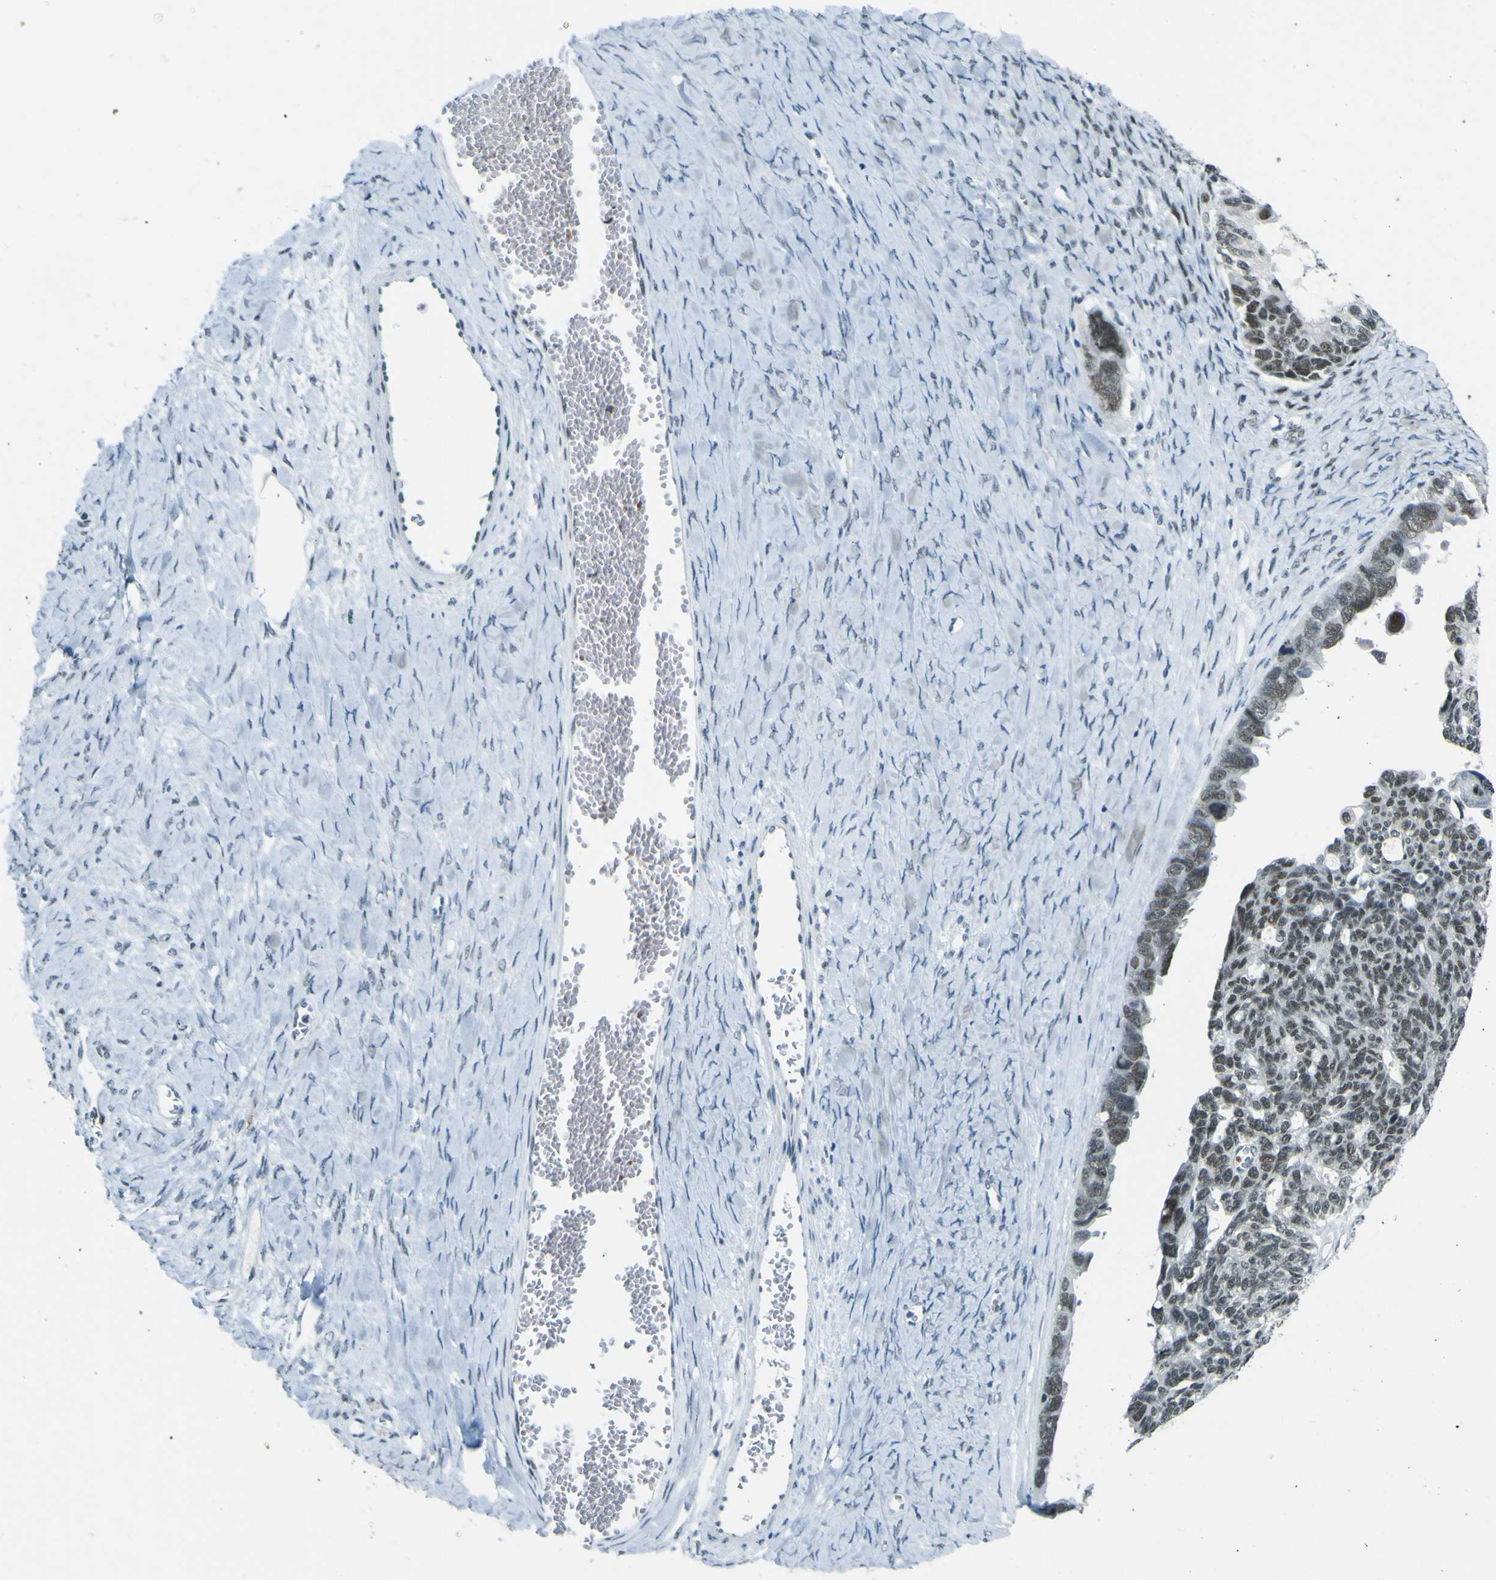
{"staining": {"intensity": "weak", "quantity": "<25%", "location": "nuclear"}, "tissue": "ovarian cancer", "cell_type": "Tumor cells", "image_type": "cancer", "snomed": [{"axis": "morphology", "description": "Cystadenocarcinoma, serous, NOS"}, {"axis": "topography", "description": "Ovary"}], "caption": "The histopathology image displays no significant expression in tumor cells of serous cystadenocarcinoma (ovarian). The staining is performed using DAB (3,3'-diaminobenzidine) brown chromogen with nuclei counter-stained in using hematoxylin.", "gene": "CEBPG", "patient": {"sex": "female", "age": 79}}